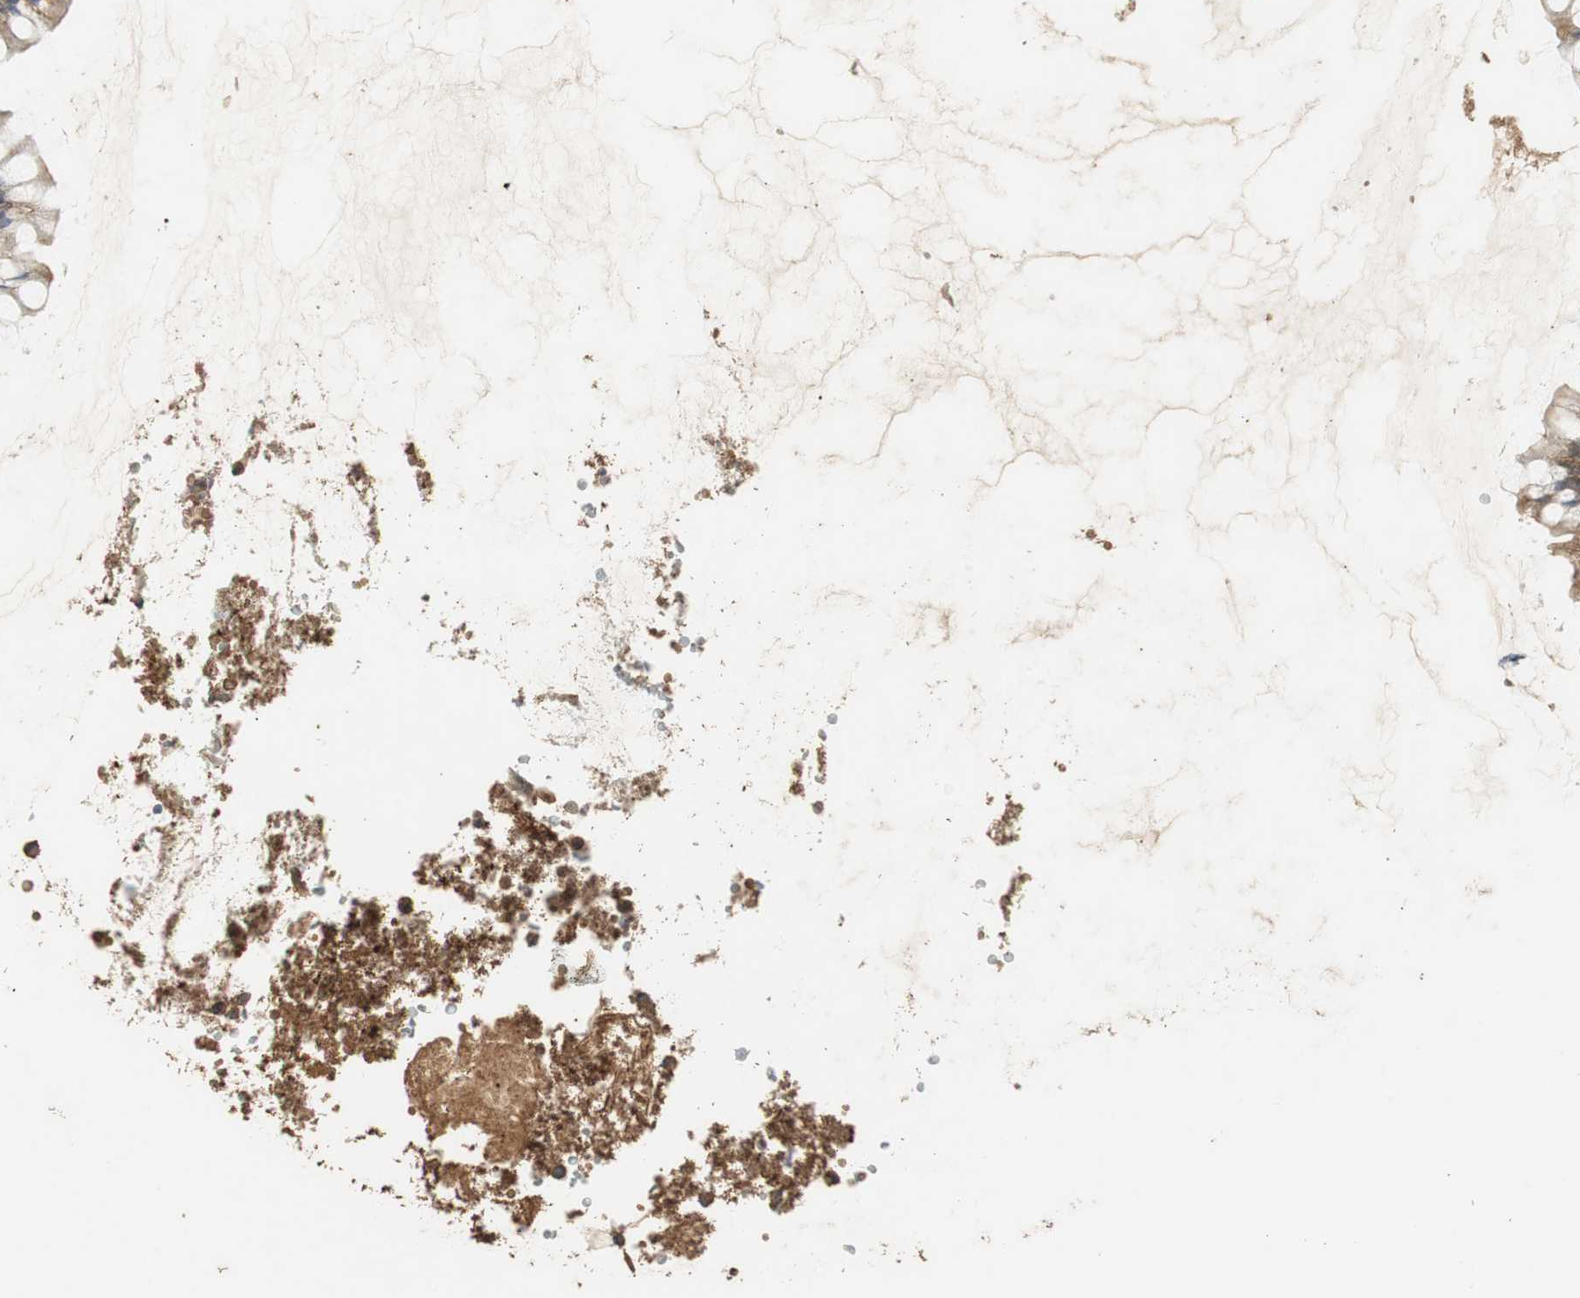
{"staining": {"intensity": "moderate", "quantity": ">75%", "location": "cytoplasmic/membranous"}, "tissue": "rectum", "cell_type": "Glandular cells", "image_type": "normal", "snomed": [{"axis": "morphology", "description": "Normal tissue, NOS"}, {"axis": "morphology", "description": "Adenocarcinoma, NOS"}, {"axis": "topography", "description": "Rectum"}], "caption": "Normal rectum displays moderate cytoplasmic/membranous expression in about >75% of glandular cells.", "gene": "TMPRSS4", "patient": {"sex": "female", "age": 65}}